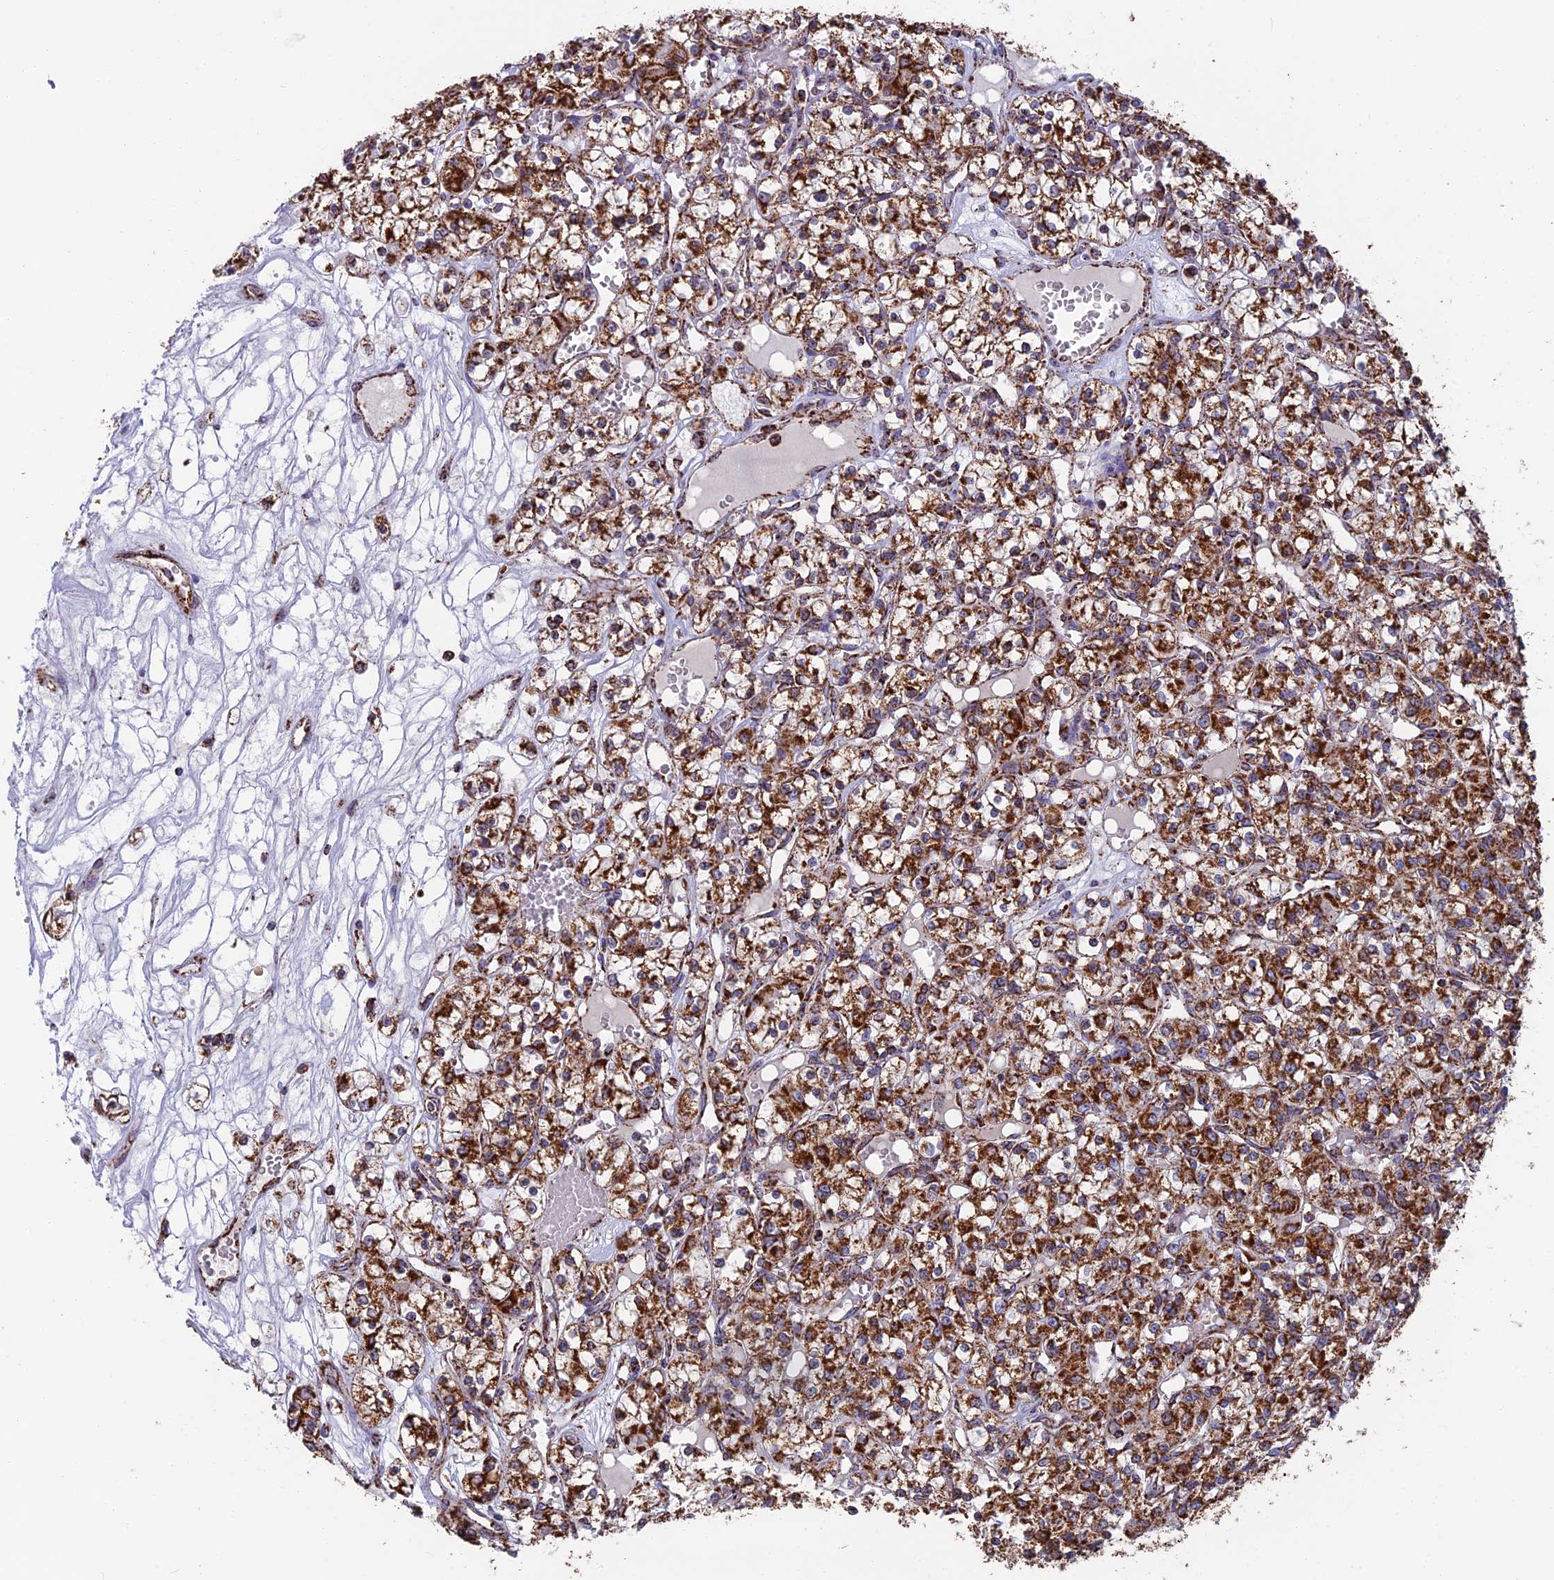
{"staining": {"intensity": "strong", "quantity": "25%-75%", "location": "cytoplasmic/membranous"}, "tissue": "renal cancer", "cell_type": "Tumor cells", "image_type": "cancer", "snomed": [{"axis": "morphology", "description": "Adenocarcinoma, NOS"}, {"axis": "topography", "description": "Kidney"}], "caption": "Immunohistochemistry (IHC) histopathology image of renal cancer stained for a protein (brown), which exhibits high levels of strong cytoplasmic/membranous positivity in about 25%-75% of tumor cells.", "gene": "CS", "patient": {"sex": "female", "age": 59}}